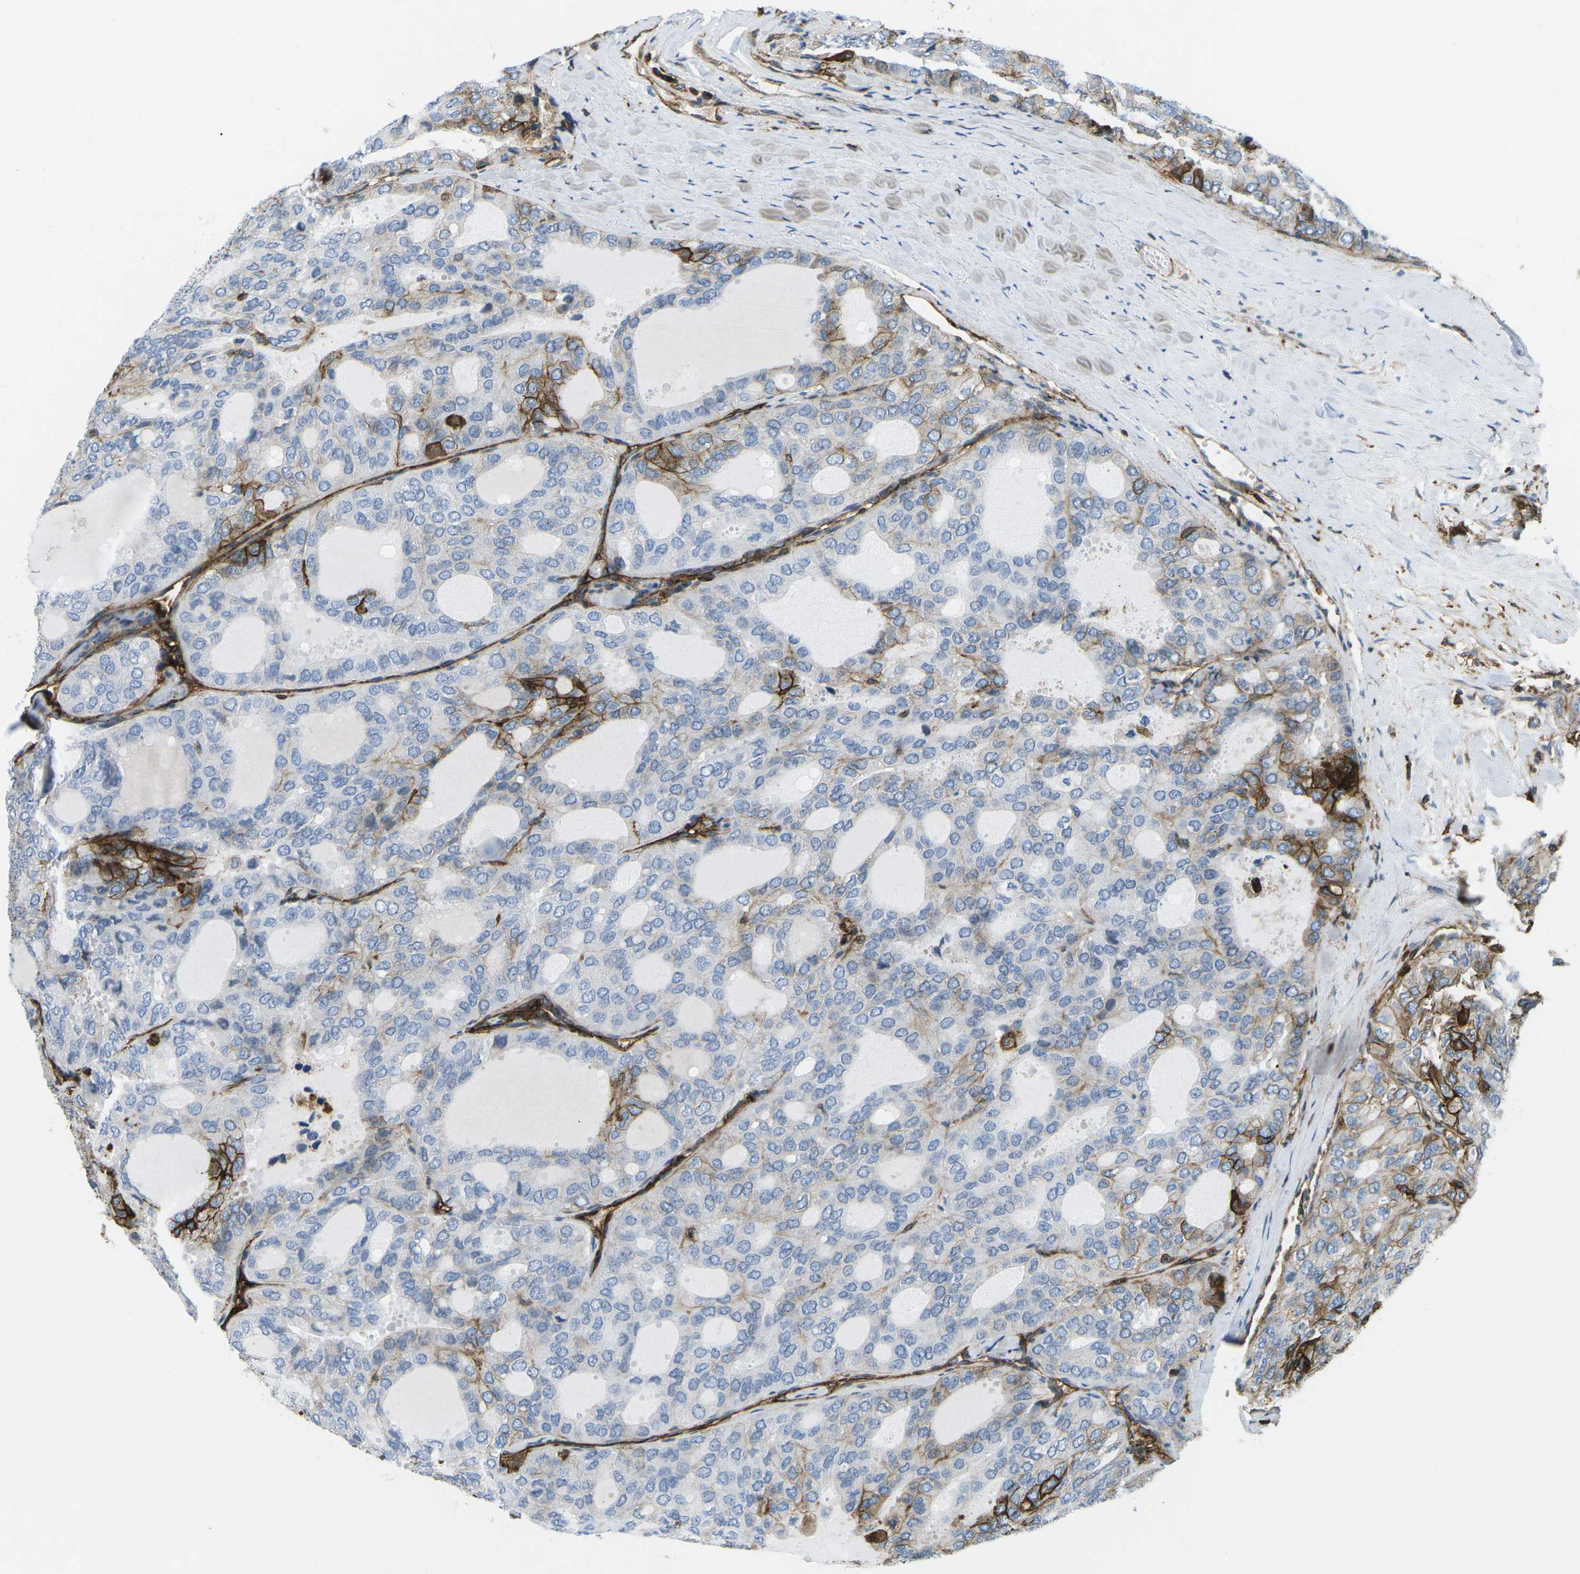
{"staining": {"intensity": "strong", "quantity": "<25%", "location": "cytoplasmic/membranous"}, "tissue": "thyroid cancer", "cell_type": "Tumor cells", "image_type": "cancer", "snomed": [{"axis": "morphology", "description": "Follicular adenoma carcinoma, NOS"}, {"axis": "topography", "description": "Thyroid gland"}], "caption": "Thyroid cancer stained with IHC displays strong cytoplasmic/membranous expression in approximately <25% of tumor cells.", "gene": "HLA-B", "patient": {"sex": "male", "age": 75}}